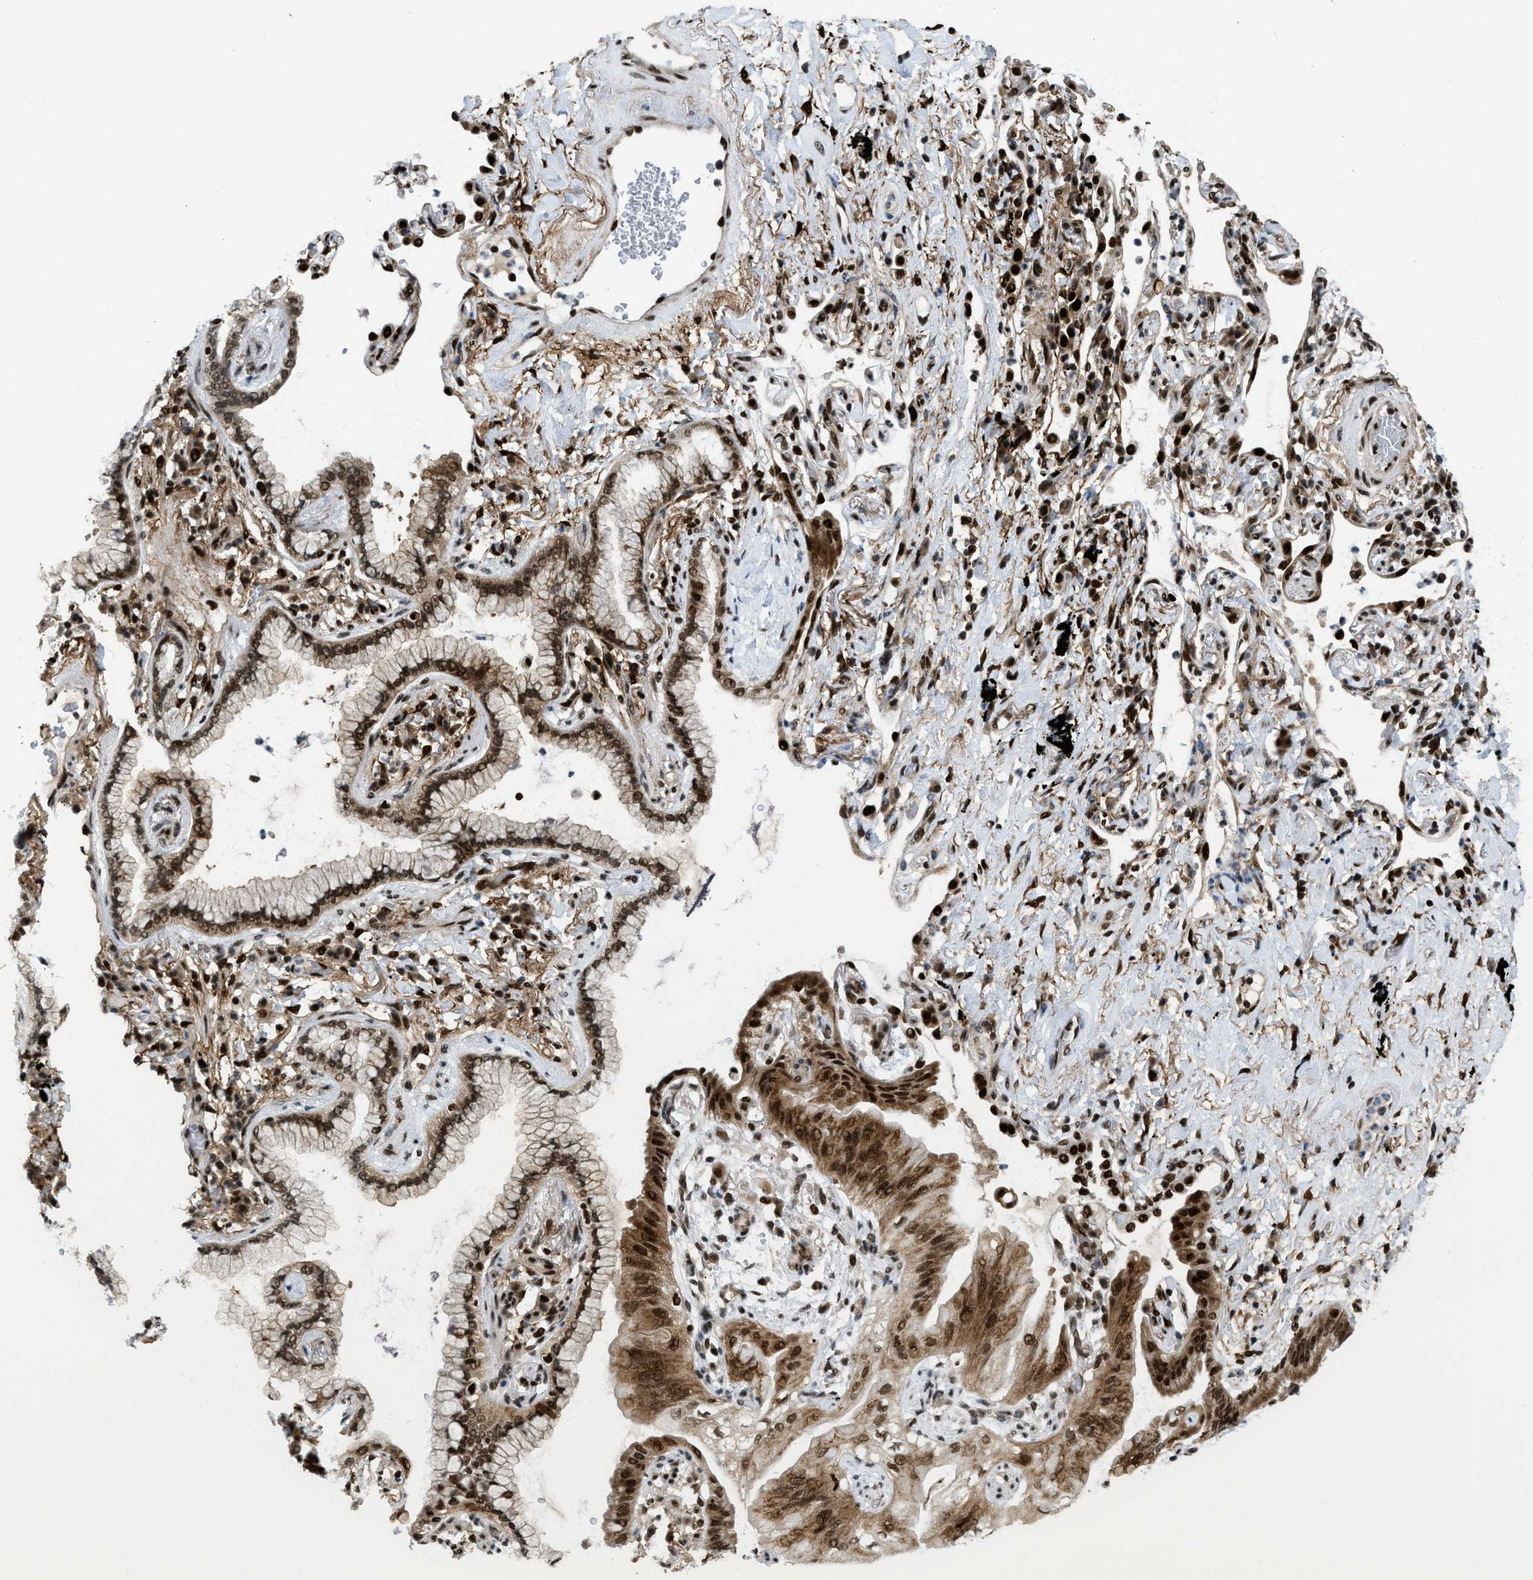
{"staining": {"intensity": "moderate", "quantity": ">75%", "location": "nuclear"}, "tissue": "lung cancer", "cell_type": "Tumor cells", "image_type": "cancer", "snomed": [{"axis": "morphology", "description": "Normal tissue, NOS"}, {"axis": "morphology", "description": "Adenocarcinoma, NOS"}, {"axis": "topography", "description": "Bronchus"}, {"axis": "topography", "description": "Lung"}], "caption": "About >75% of tumor cells in lung cancer (adenocarcinoma) exhibit moderate nuclear protein staining as visualized by brown immunohistochemical staining.", "gene": "RFX5", "patient": {"sex": "female", "age": 70}}